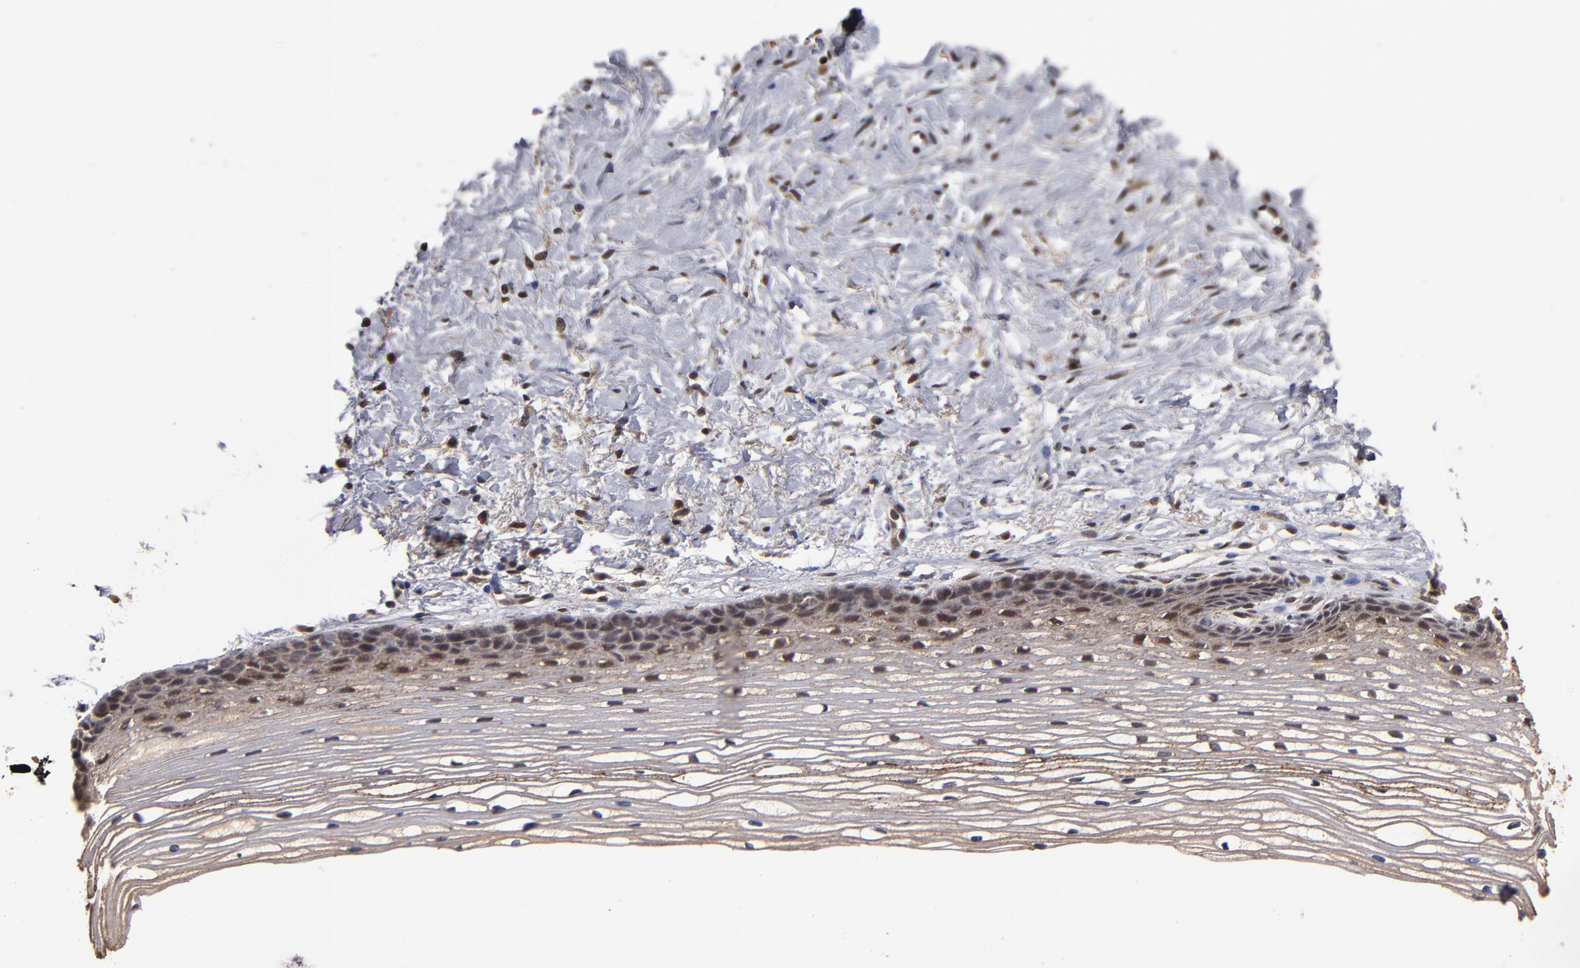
{"staining": {"intensity": "moderate", "quantity": ">75%", "location": "cytoplasmic/membranous"}, "tissue": "cervix", "cell_type": "Glandular cells", "image_type": "normal", "snomed": [{"axis": "morphology", "description": "Normal tissue, NOS"}, {"axis": "topography", "description": "Cervix"}], "caption": "A photomicrograph of cervix stained for a protein shows moderate cytoplasmic/membranous brown staining in glandular cells. The protein of interest is stained brown, and the nuclei are stained in blue (DAB IHC with brightfield microscopy, high magnification).", "gene": "CUL5", "patient": {"sex": "female", "age": 77}}